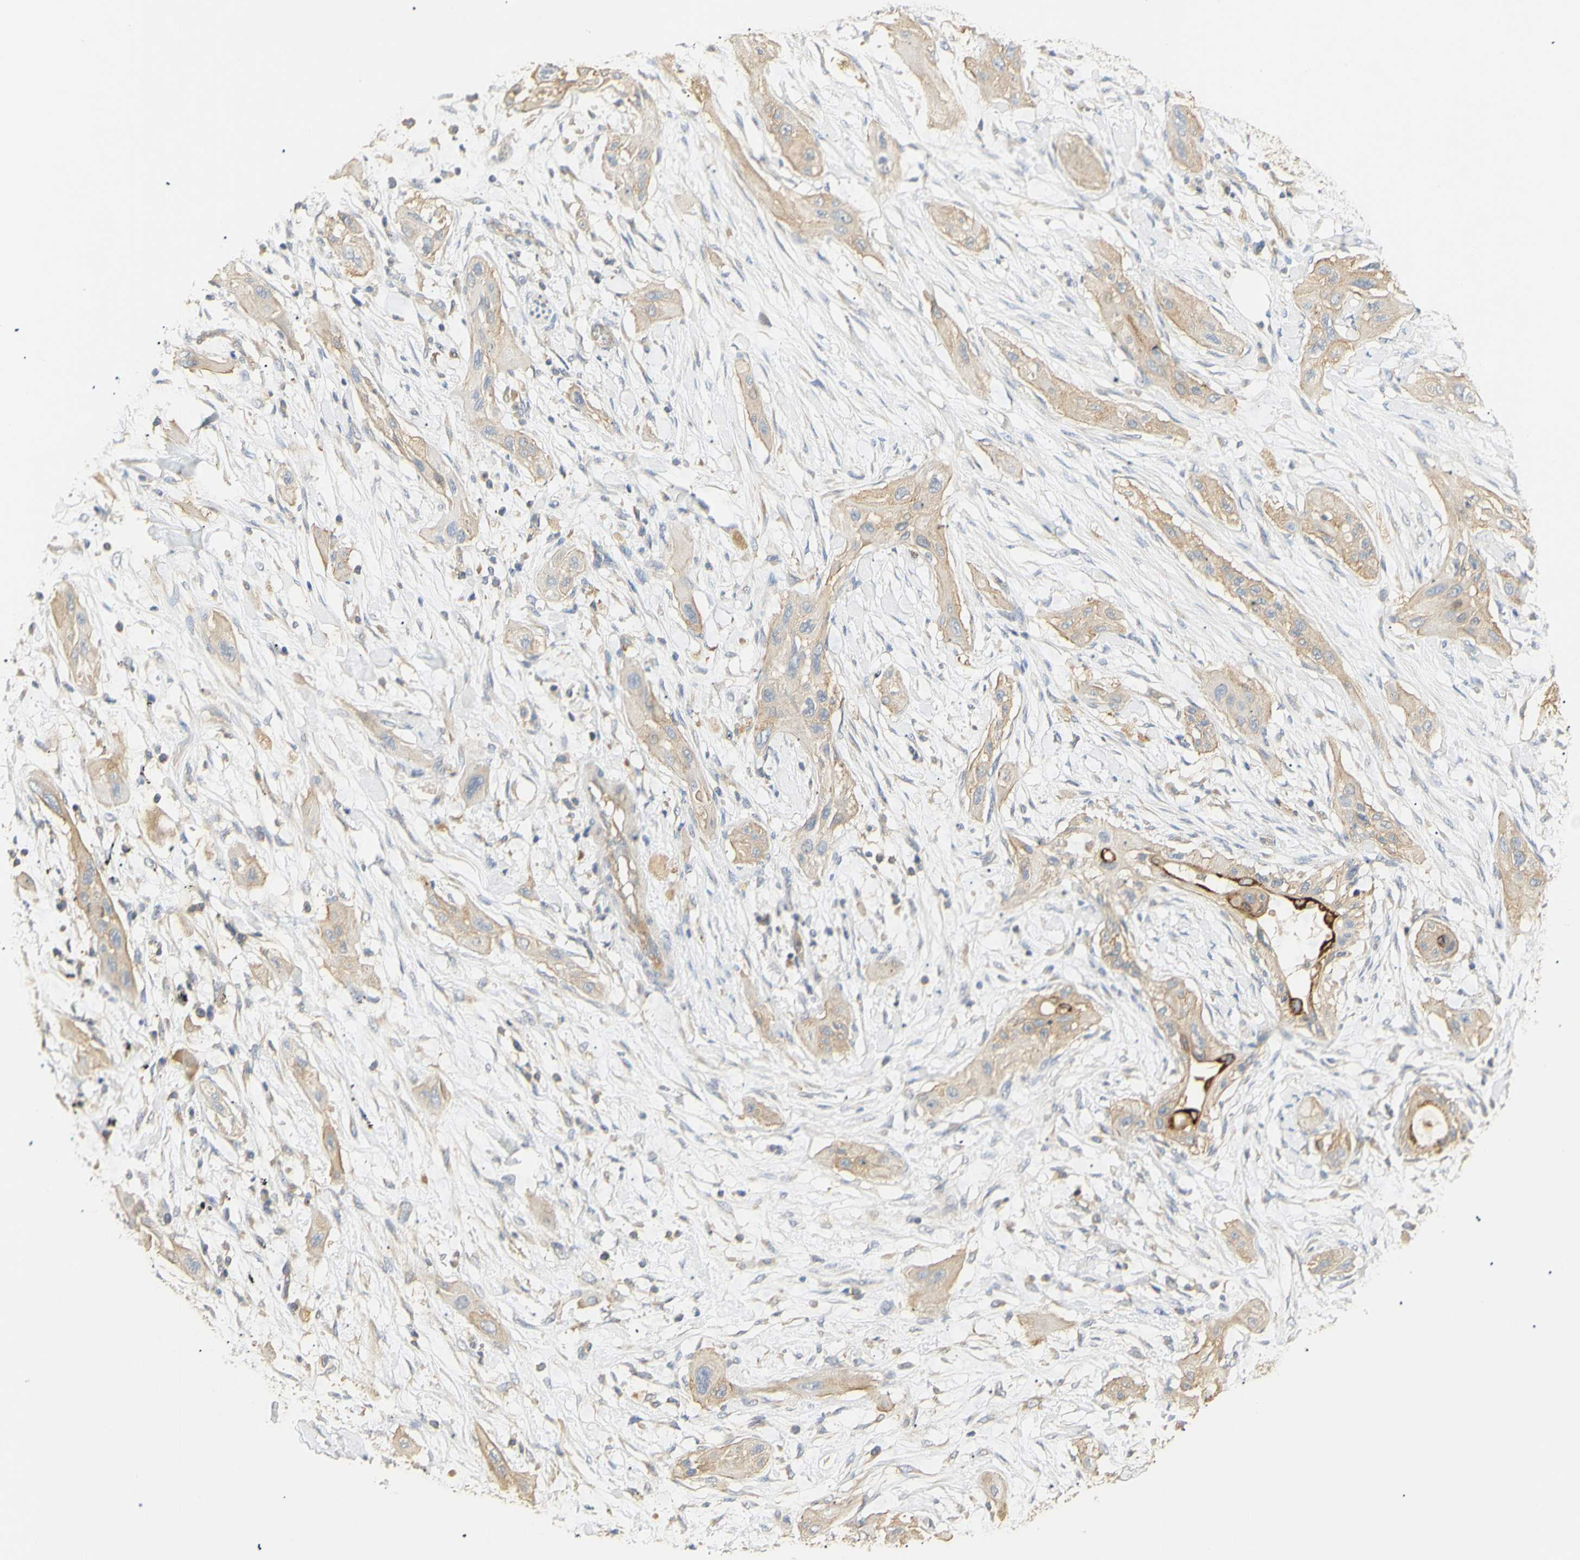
{"staining": {"intensity": "weak", "quantity": ">75%", "location": "cytoplasmic/membranous"}, "tissue": "lung cancer", "cell_type": "Tumor cells", "image_type": "cancer", "snomed": [{"axis": "morphology", "description": "Squamous cell carcinoma, NOS"}, {"axis": "topography", "description": "Lung"}], "caption": "Immunohistochemical staining of human lung cancer shows weak cytoplasmic/membranous protein positivity in approximately >75% of tumor cells.", "gene": "KCNE4", "patient": {"sex": "female", "age": 47}}